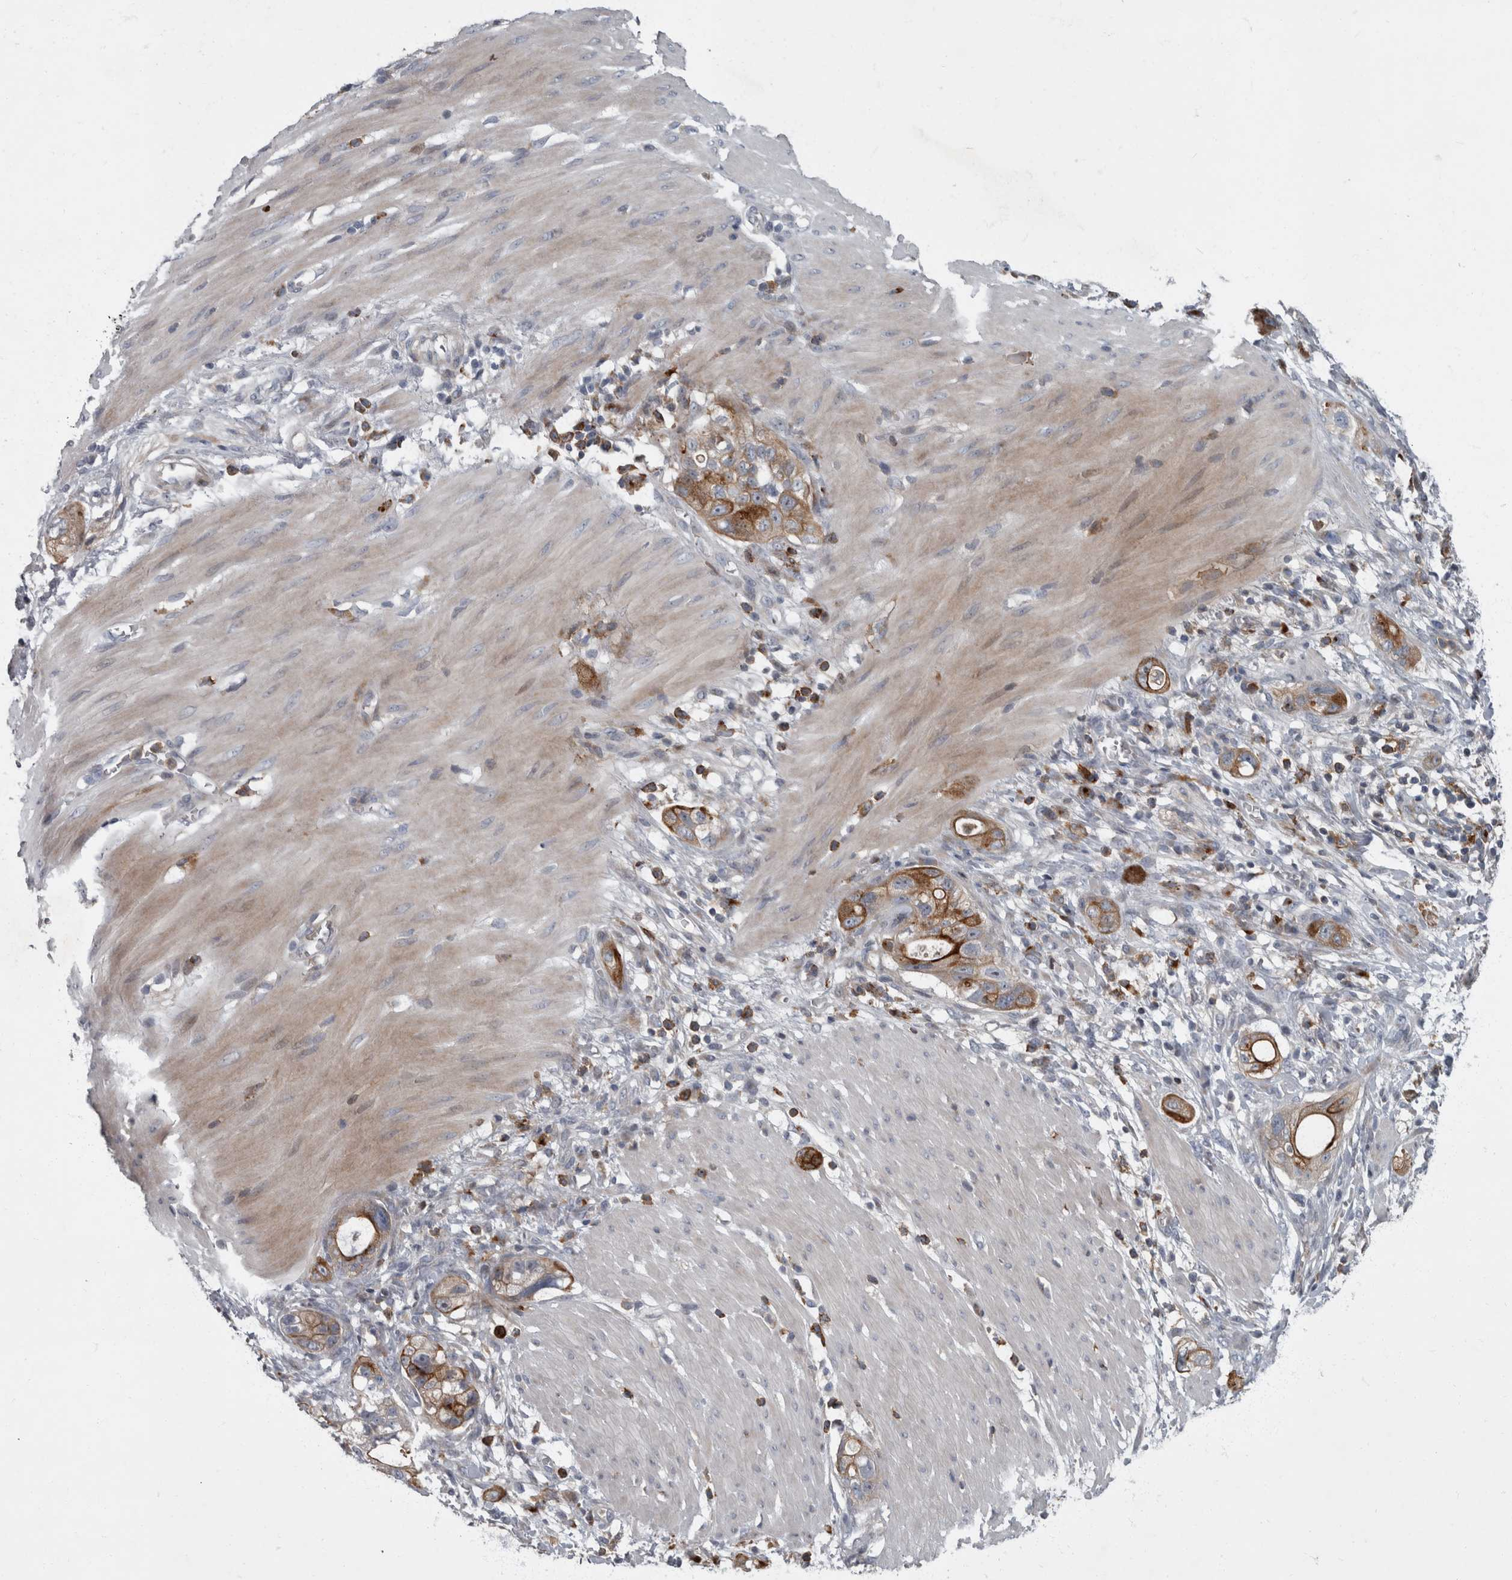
{"staining": {"intensity": "moderate", "quantity": ">75%", "location": "cytoplasmic/membranous"}, "tissue": "stomach cancer", "cell_type": "Tumor cells", "image_type": "cancer", "snomed": [{"axis": "morphology", "description": "Adenocarcinoma, NOS"}, {"axis": "topography", "description": "Stomach"}, {"axis": "topography", "description": "Stomach, lower"}], "caption": "Immunohistochemistry staining of adenocarcinoma (stomach), which demonstrates medium levels of moderate cytoplasmic/membranous staining in approximately >75% of tumor cells indicating moderate cytoplasmic/membranous protein positivity. The staining was performed using DAB (3,3'-diaminobenzidine) (brown) for protein detection and nuclei were counterstained in hematoxylin (blue).", "gene": "CDC42BPG", "patient": {"sex": "female", "age": 48}}